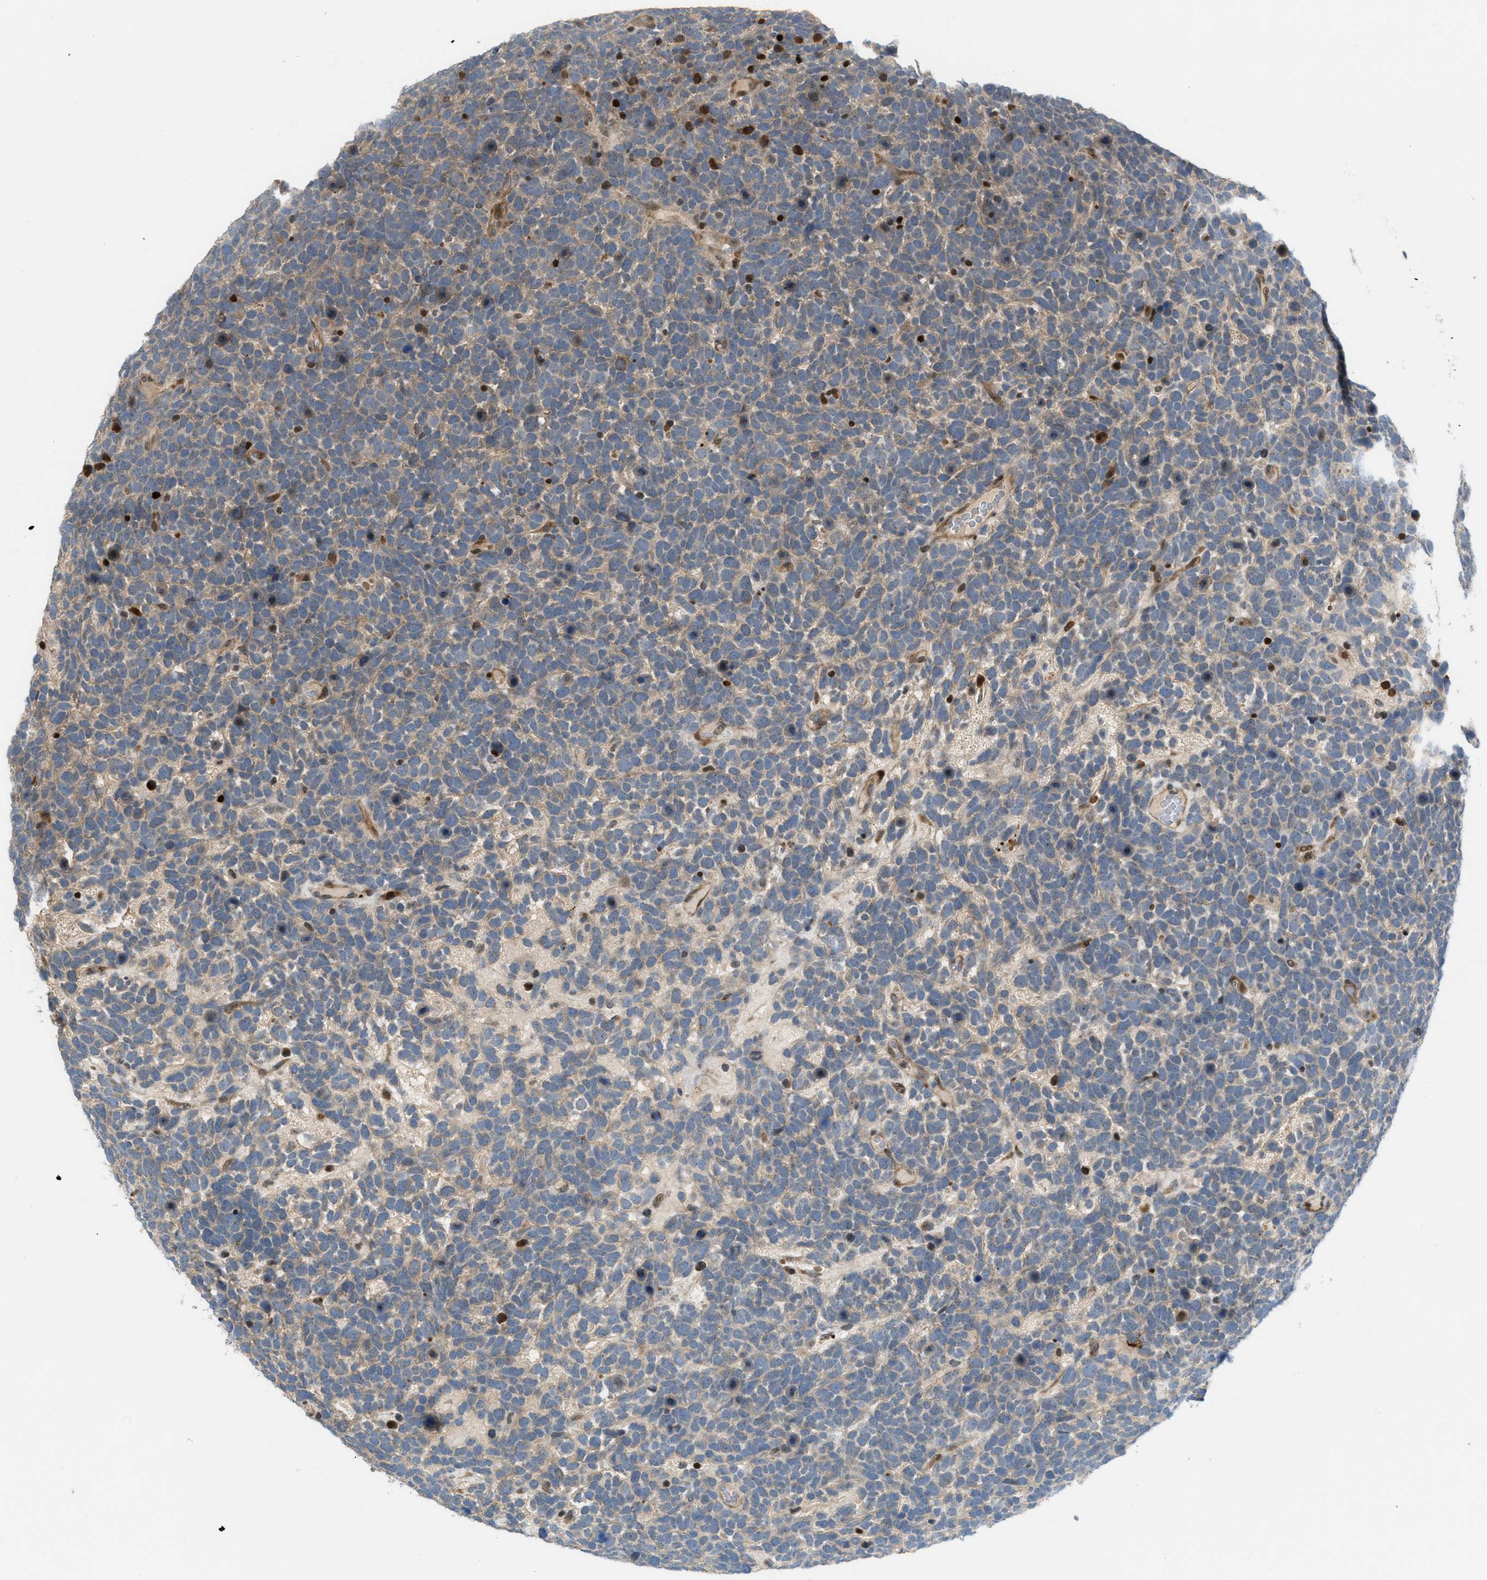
{"staining": {"intensity": "weak", "quantity": "<25%", "location": "cytoplasmic/membranous"}, "tissue": "urothelial cancer", "cell_type": "Tumor cells", "image_type": "cancer", "snomed": [{"axis": "morphology", "description": "Urothelial carcinoma, High grade"}, {"axis": "topography", "description": "Urinary bladder"}], "caption": "This is an IHC histopathology image of urothelial carcinoma (high-grade). There is no expression in tumor cells.", "gene": "ZNF276", "patient": {"sex": "female", "age": 82}}